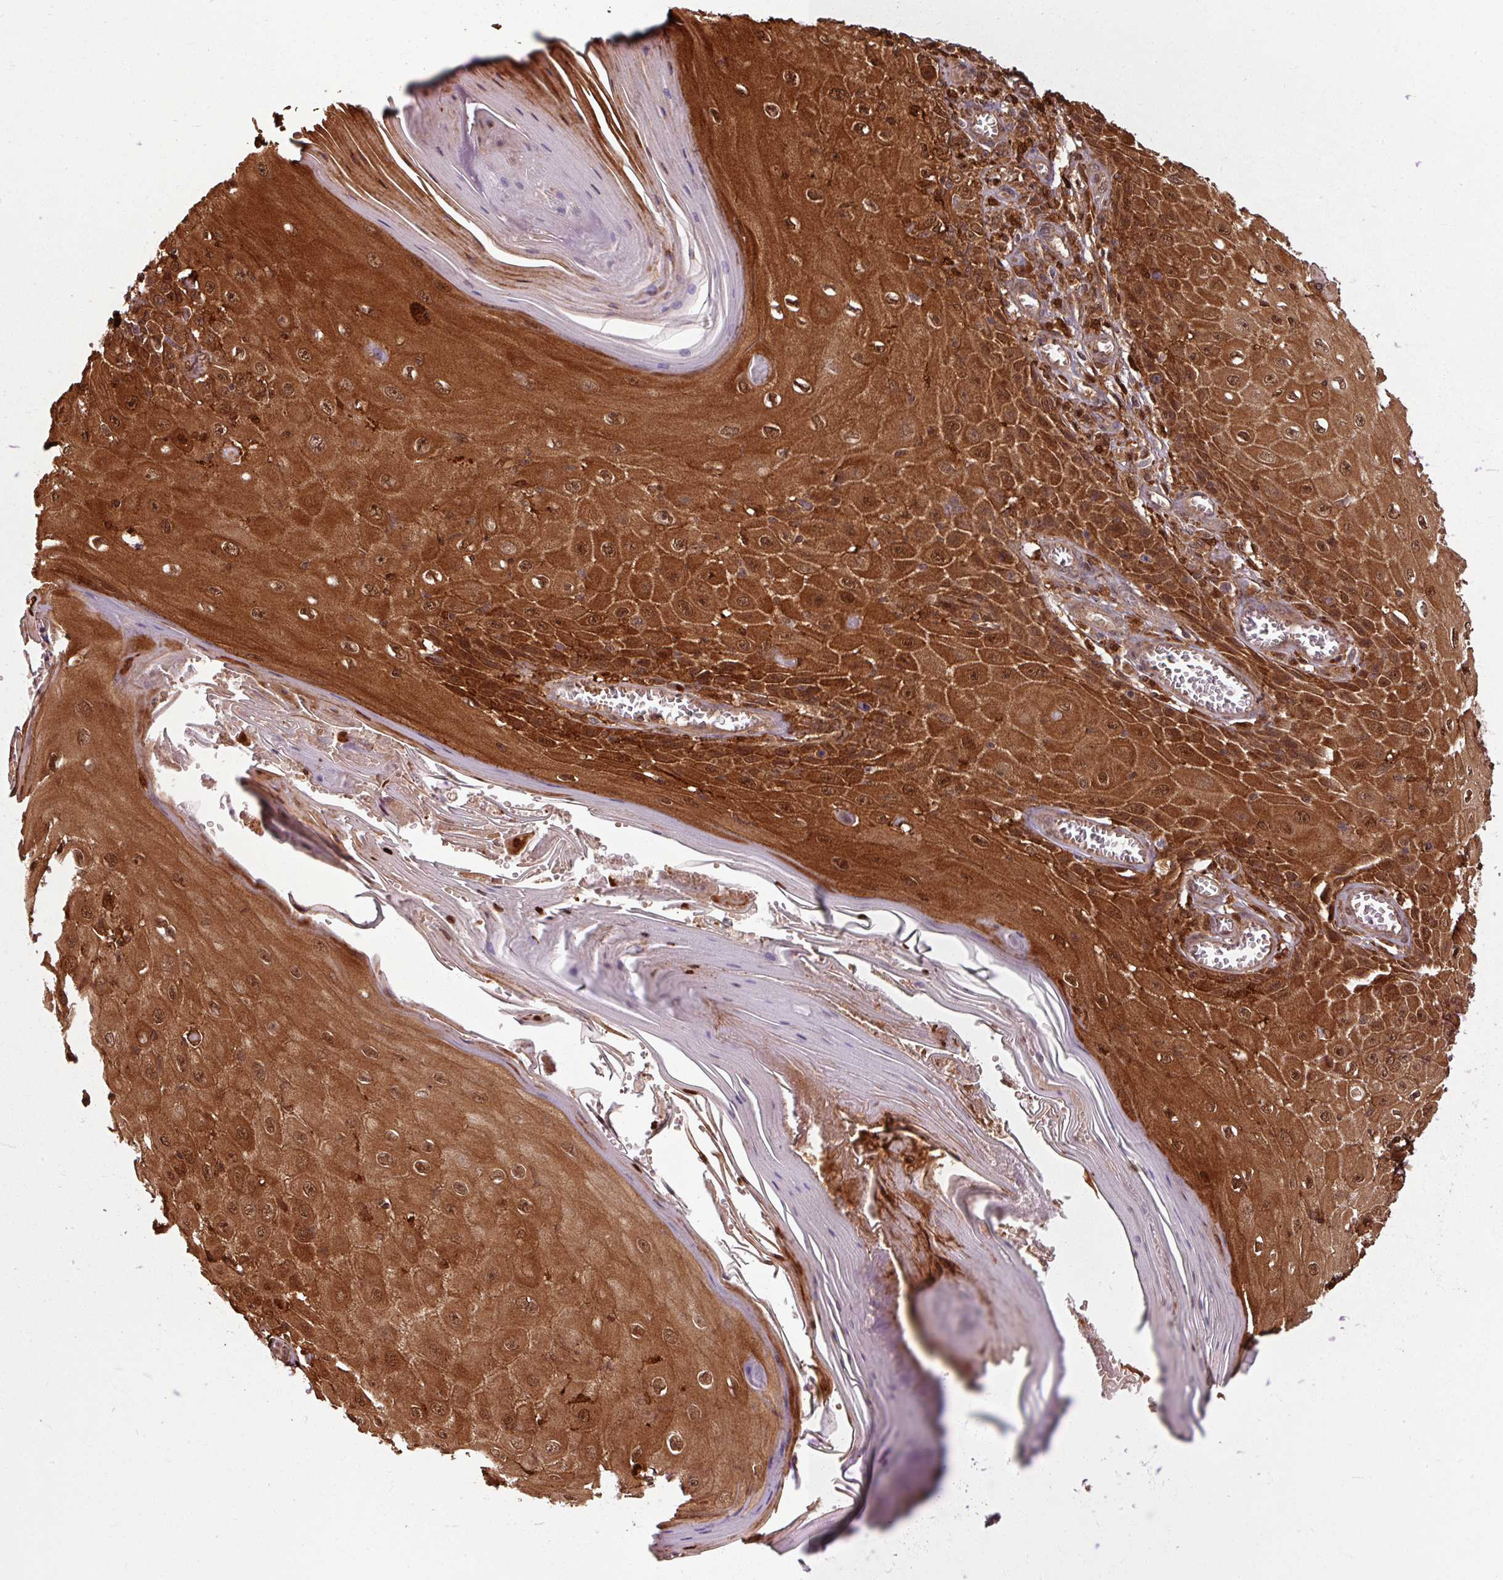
{"staining": {"intensity": "strong", "quantity": ">75%", "location": "cytoplasmic/membranous,nuclear"}, "tissue": "skin cancer", "cell_type": "Tumor cells", "image_type": "cancer", "snomed": [{"axis": "morphology", "description": "Squamous cell carcinoma, NOS"}, {"axis": "topography", "description": "Skin"}], "caption": "Immunohistochemistry (IHC) (DAB (3,3'-diaminobenzidine)) staining of skin cancer (squamous cell carcinoma) reveals strong cytoplasmic/membranous and nuclear protein staining in about >75% of tumor cells.", "gene": "KCTD11", "patient": {"sex": "female", "age": 73}}